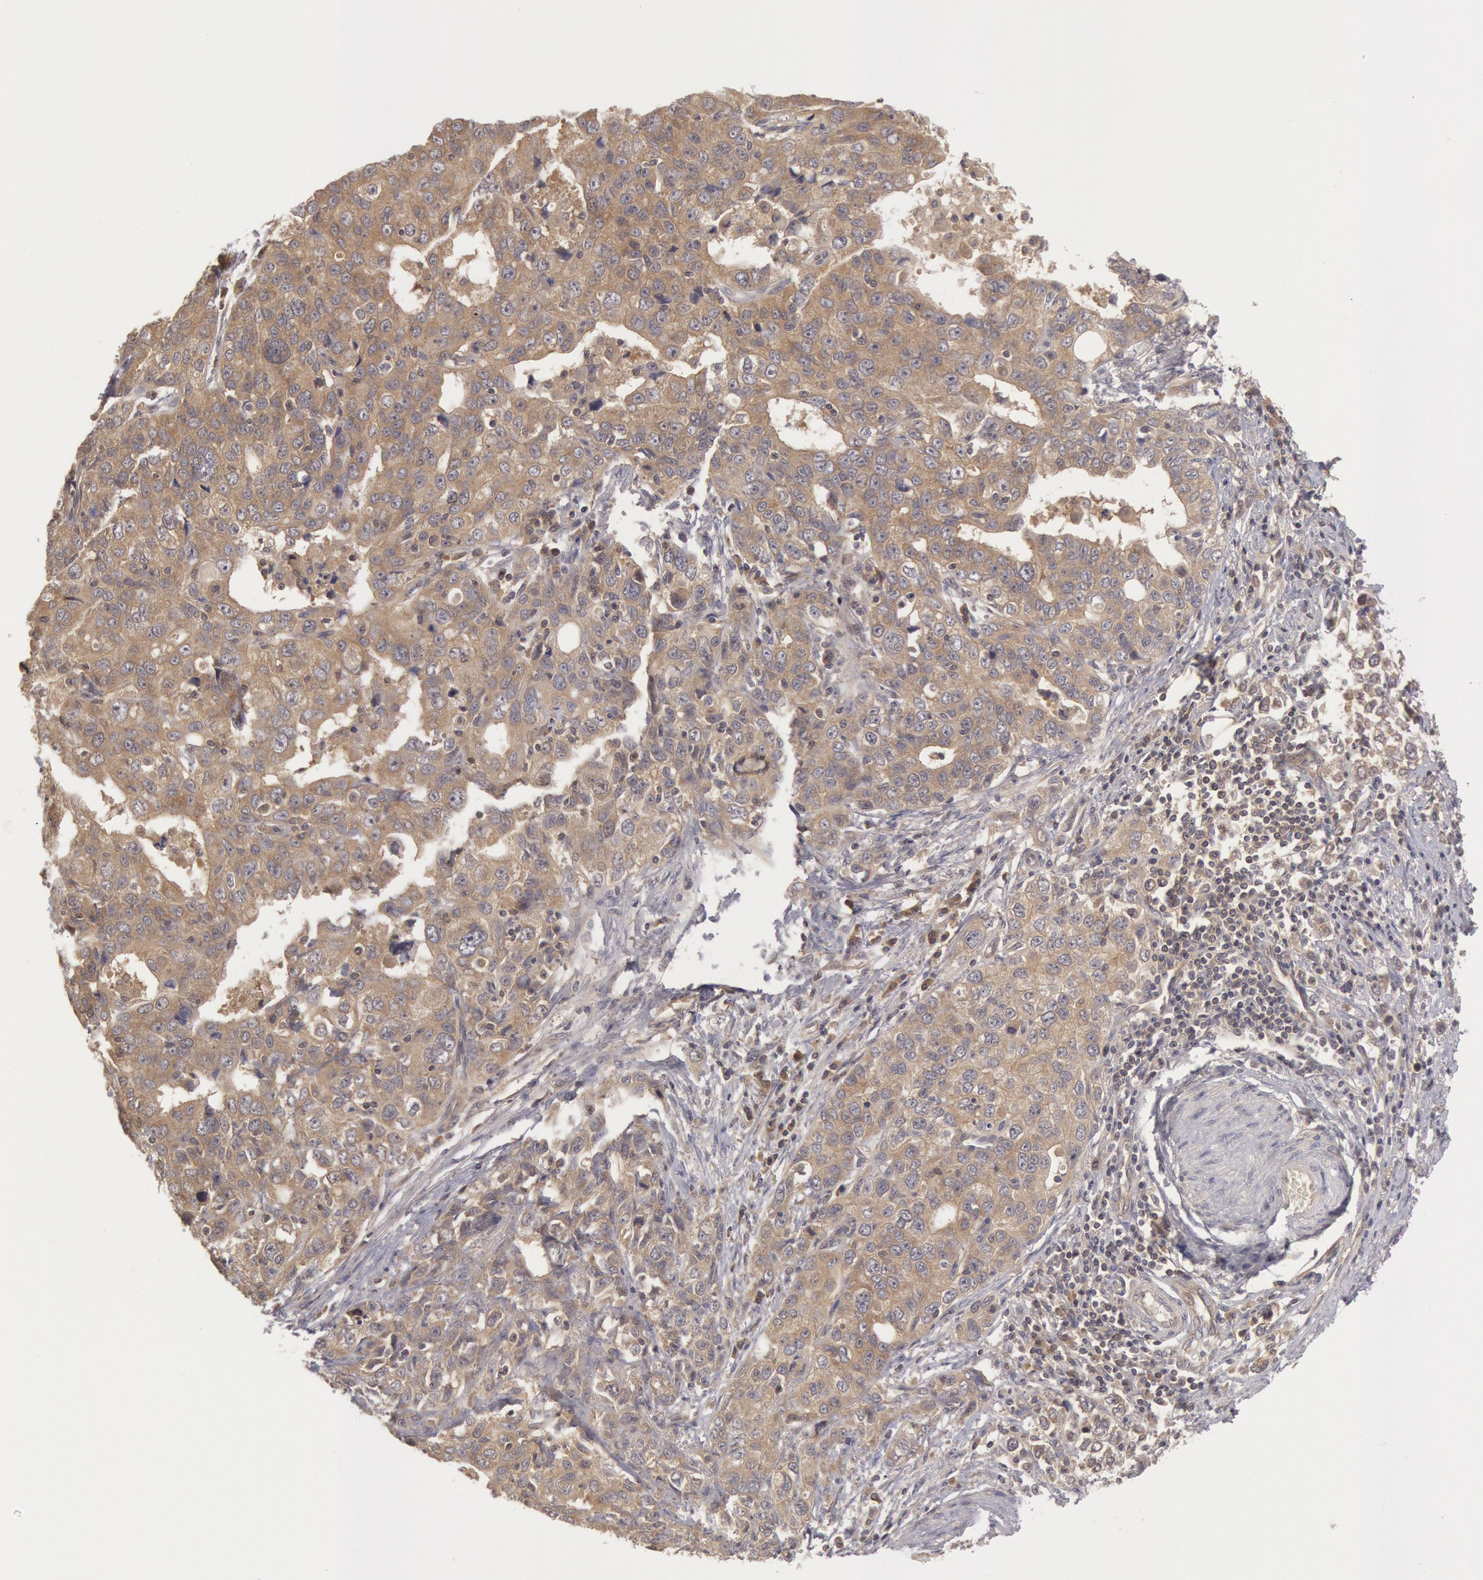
{"staining": {"intensity": "weak", "quantity": ">75%", "location": "cytoplasmic/membranous"}, "tissue": "stomach cancer", "cell_type": "Tumor cells", "image_type": "cancer", "snomed": [{"axis": "morphology", "description": "Adenocarcinoma, NOS"}, {"axis": "topography", "description": "Stomach, upper"}], "caption": "Adenocarcinoma (stomach) stained with immunohistochemistry (IHC) demonstrates weak cytoplasmic/membranous expression in approximately >75% of tumor cells. (DAB IHC, brown staining for protein, blue staining for nuclei).", "gene": "BRAF", "patient": {"sex": "male", "age": 76}}